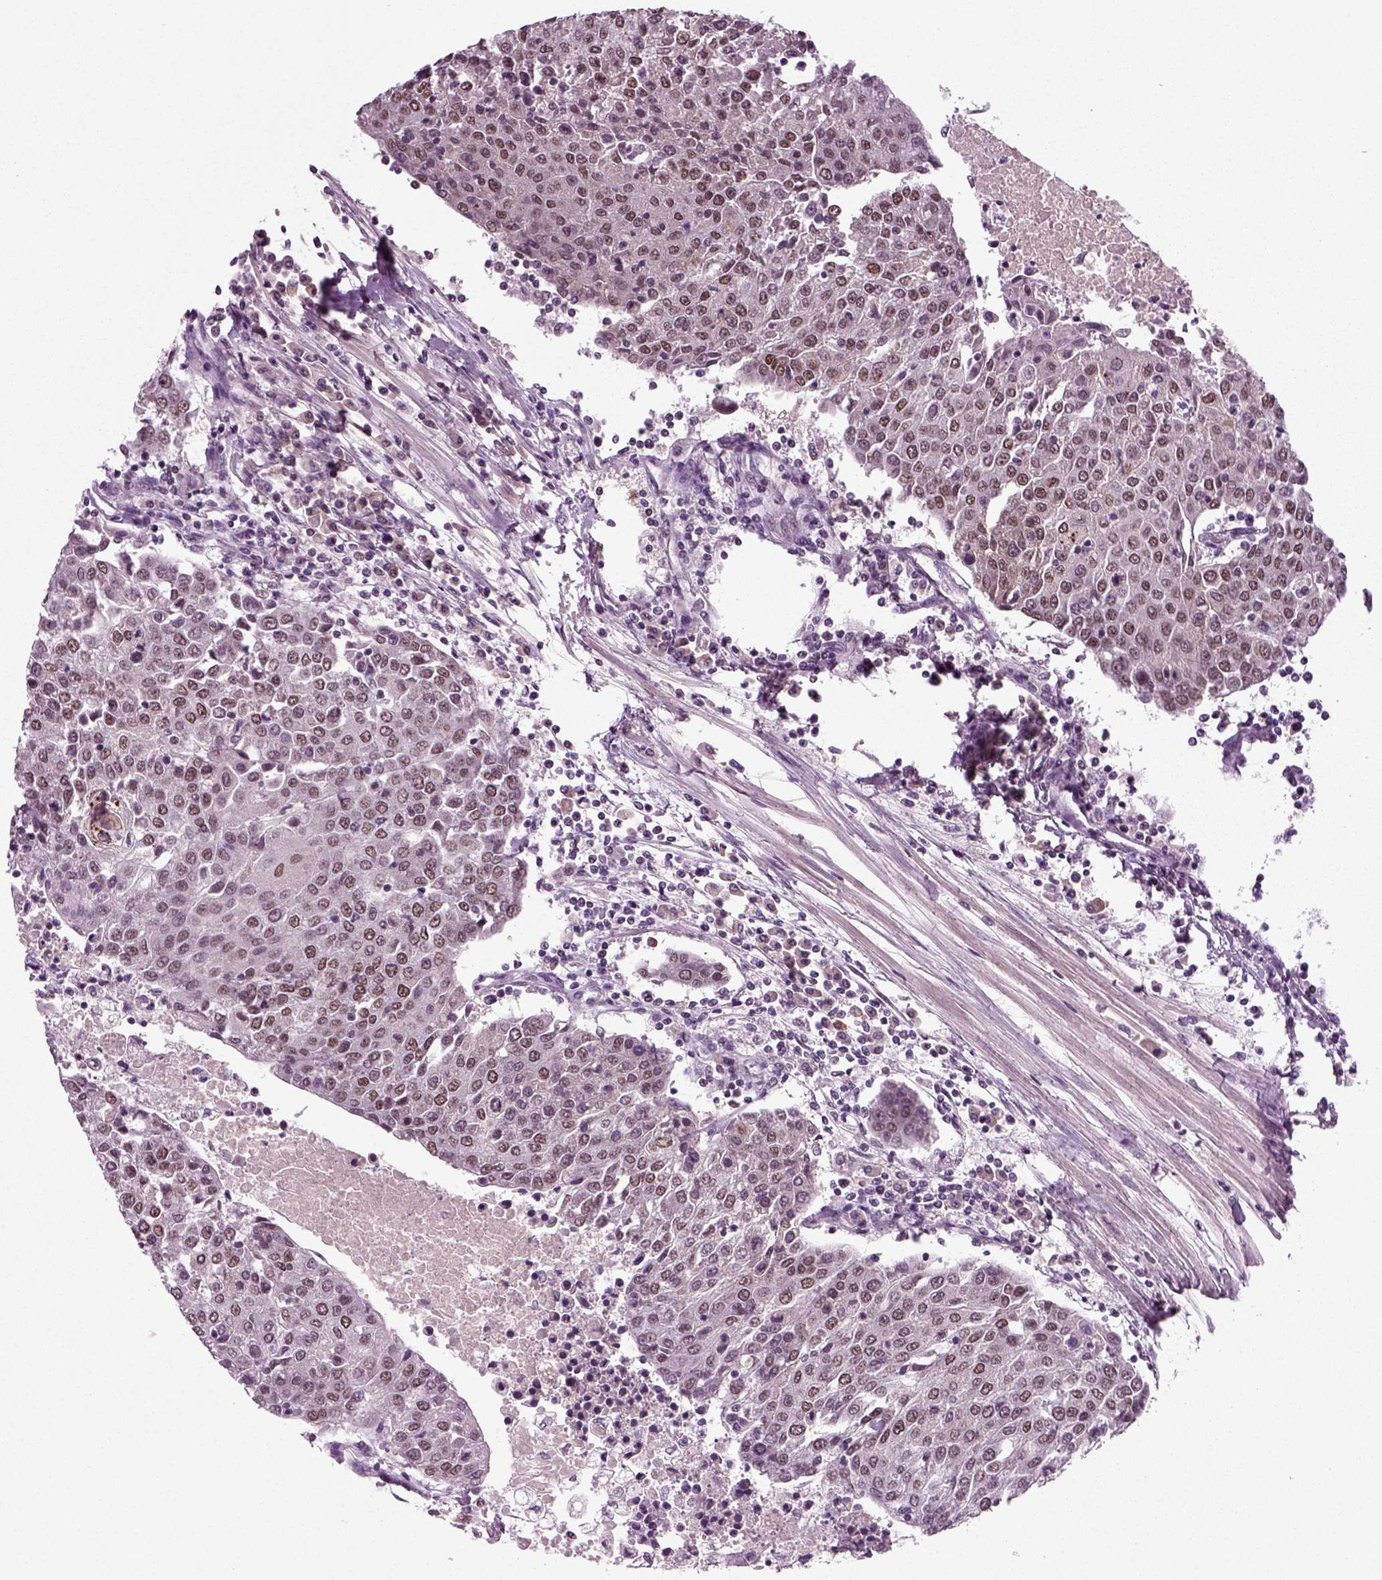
{"staining": {"intensity": "moderate", "quantity": "25%-75%", "location": "nuclear"}, "tissue": "urothelial cancer", "cell_type": "Tumor cells", "image_type": "cancer", "snomed": [{"axis": "morphology", "description": "Urothelial carcinoma, High grade"}, {"axis": "topography", "description": "Urinary bladder"}], "caption": "Human urothelial cancer stained with a protein marker reveals moderate staining in tumor cells.", "gene": "RCOR3", "patient": {"sex": "female", "age": 85}}